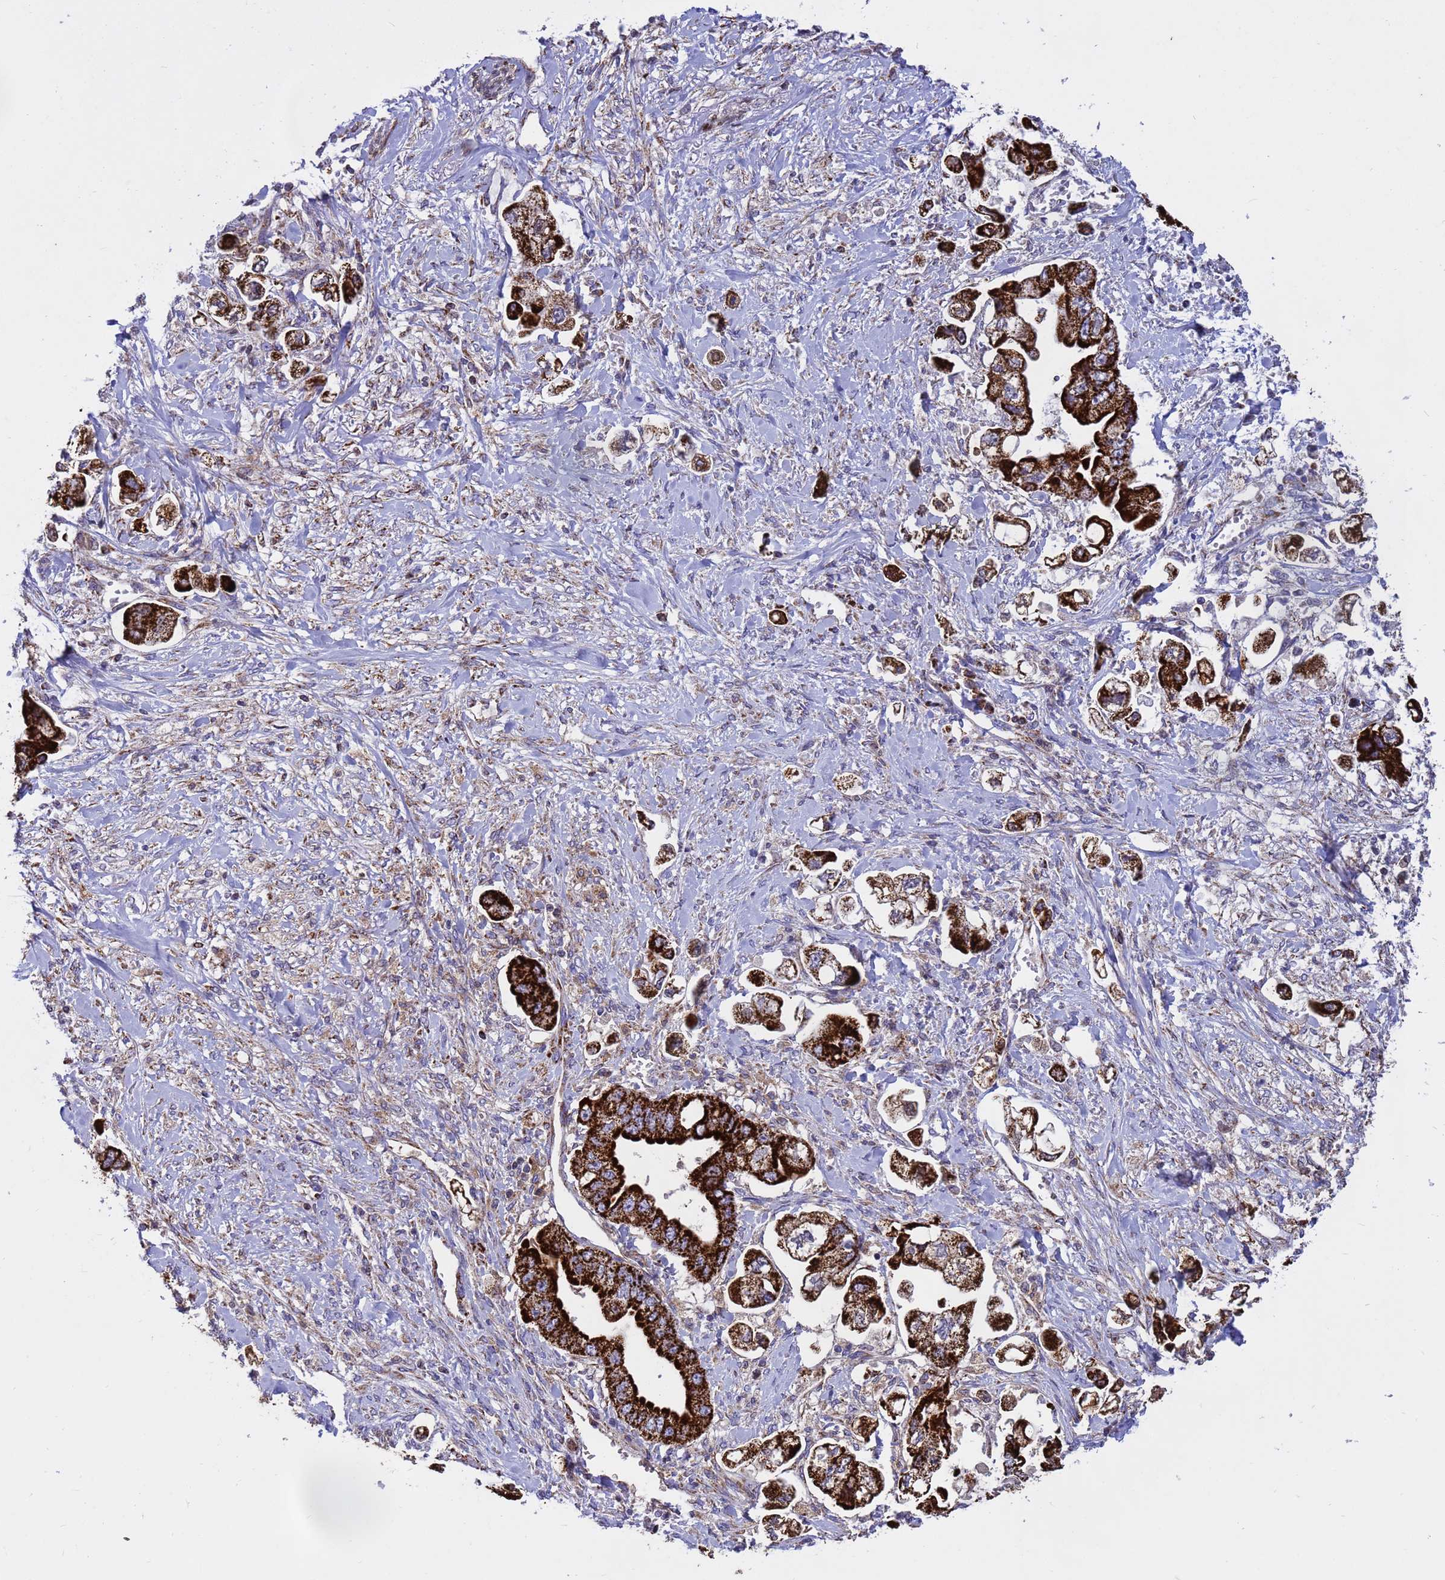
{"staining": {"intensity": "strong", "quantity": ">75%", "location": "cytoplasmic/membranous"}, "tissue": "stomach cancer", "cell_type": "Tumor cells", "image_type": "cancer", "snomed": [{"axis": "morphology", "description": "Adenocarcinoma, NOS"}, {"axis": "topography", "description": "Stomach"}], "caption": "The immunohistochemical stain labels strong cytoplasmic/membranous expression in tumor cells of stomach cancer tissue.", "gene": "TUBGCP3", "patient": {"sex": "male", "age": 62}}